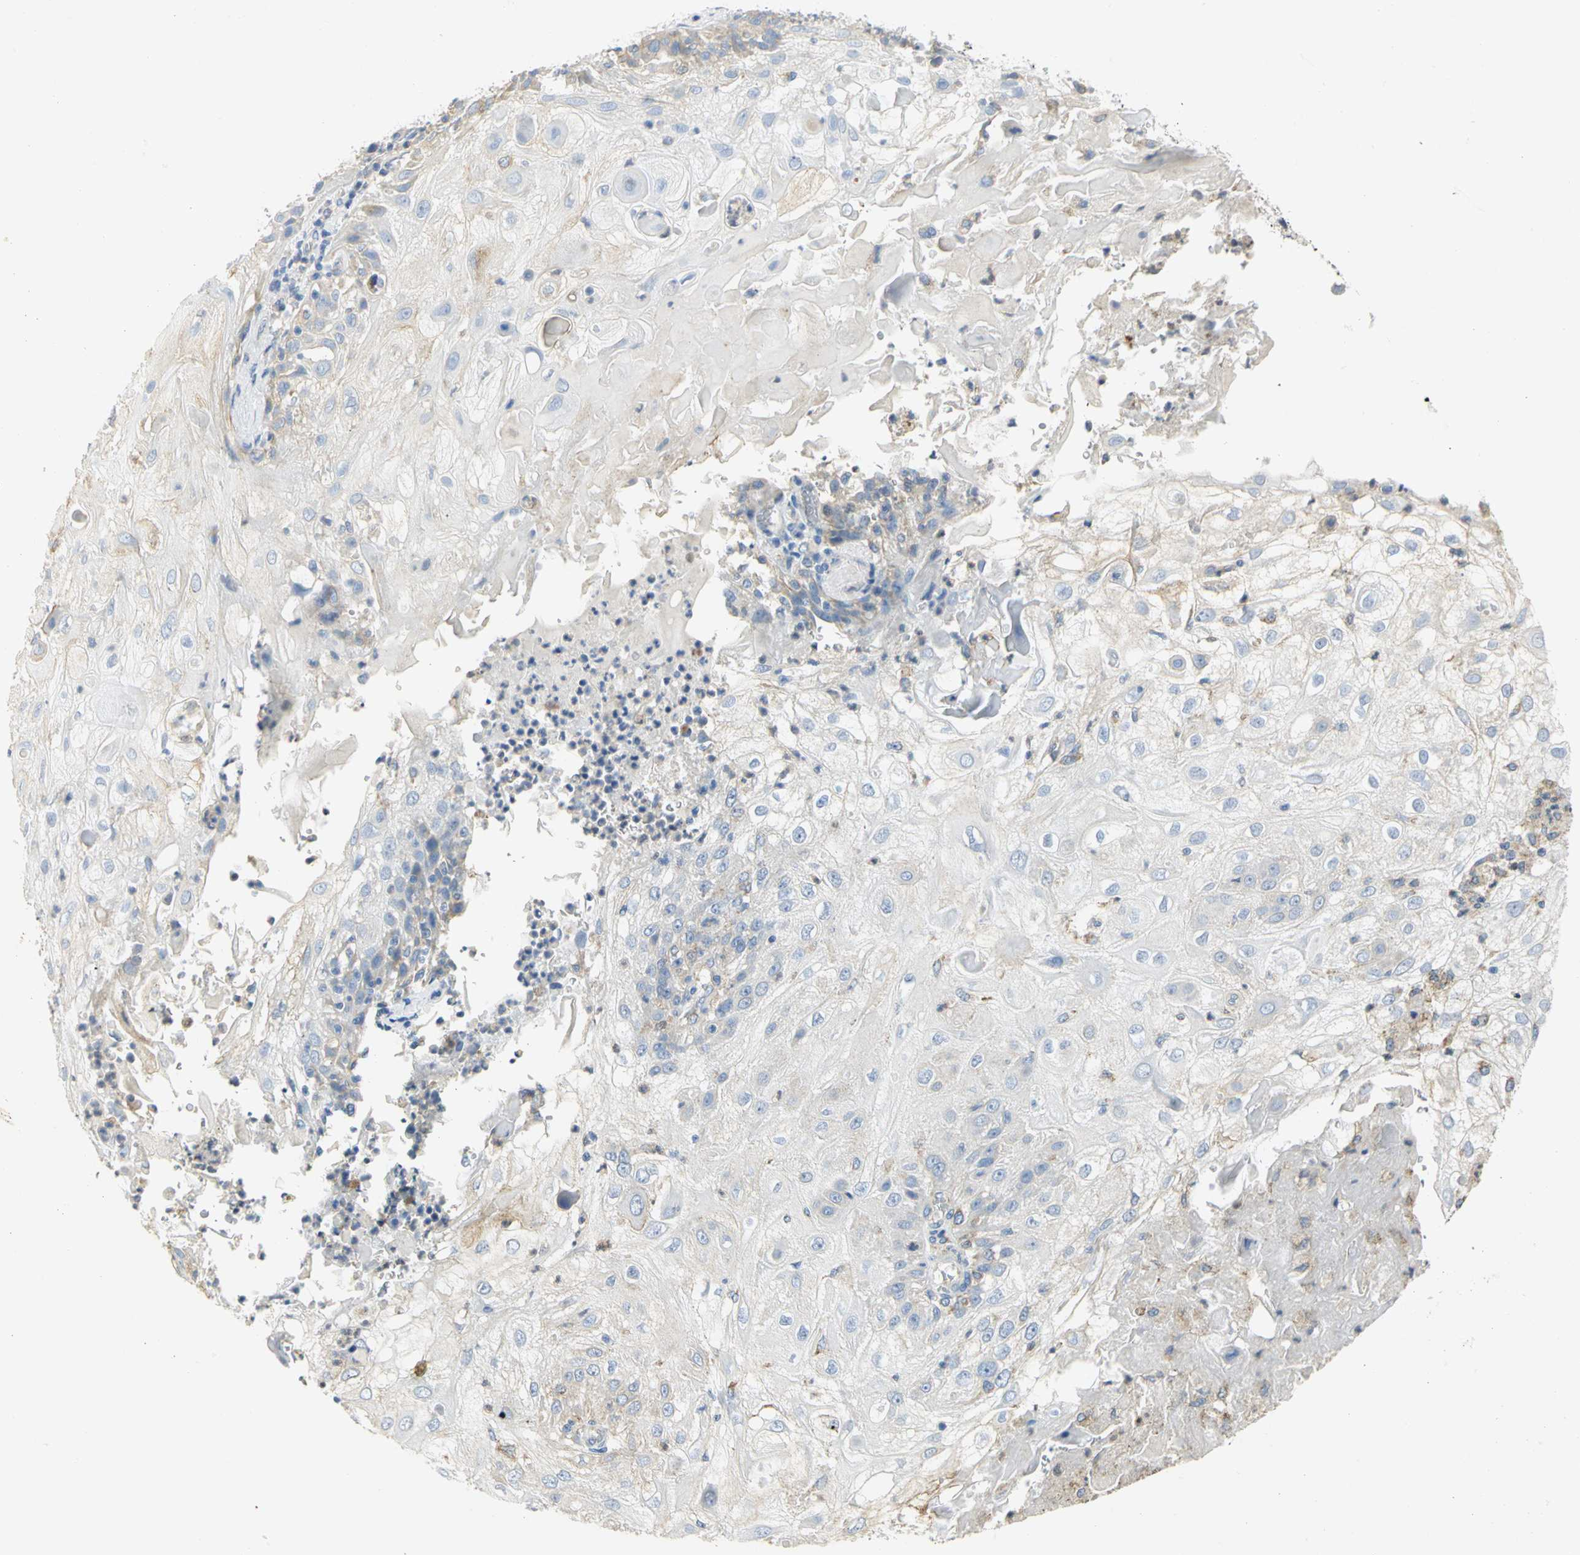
{"staining": {"intensity": "weak", "quantity": "<25%", "location": "cytoplasmic/membranous"}, "tissue": "skin cancer", "cell_type": "Tumor cells", "image_type": "cancer", "snomed": [{"axis": "morphology", "description": "Normal tissue, NOS"}, {"axis": "morphology", "description": "Squamous cell carcinoma, NOS"}, {"axis": "topography", "description": "Skin"}], "caption": "Image shows no protein expression in tumor cells of skin squamous cell carcinoma tissue. (DAB (3,3'-diaminobenzidine) IHC with hematoxylin counter stain).", "gene": "GNRH2", "patient": {"sex": "female", "age": 83}}